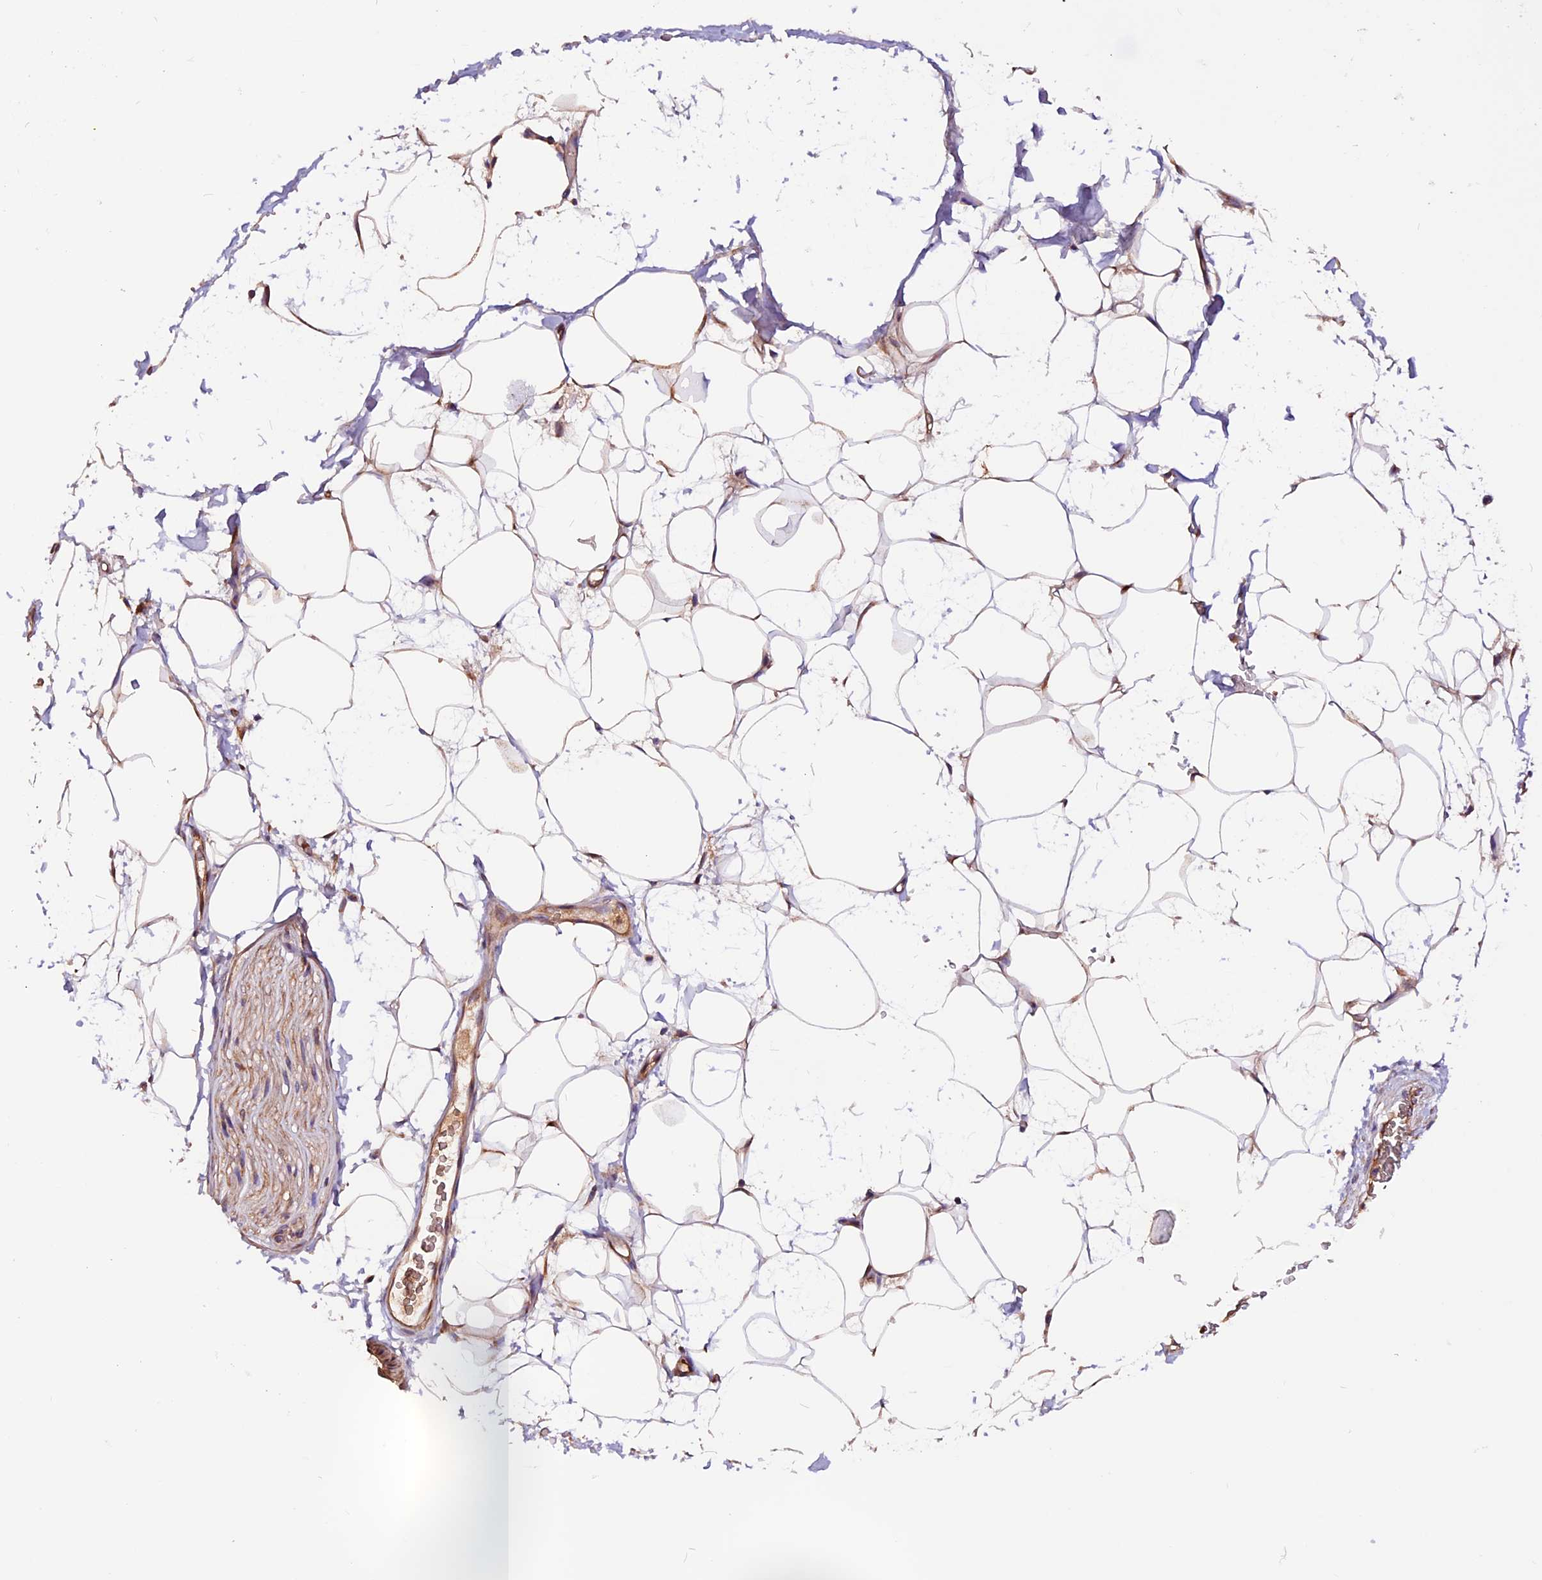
{"staining": {"intensity": "moderate", "quantity": "25%-75%", "location": "cytoplasmic/membranous"}, "tissue": "adipose tissue", "cell_type": "Adipocytes", "image_type": "normal", "snomed": [{"axis": "morphology", "description": "Normal tissue, NOS"}, {"axis": "morphology", "description": "Adenocarcinoma, NOS"}, {"axis": "topography", "description": "Rectum"}, {"axis": "topography", "description": "Vagina"}, {"axis": "topography", "description": "Peripheral nerve tissue"}], "caption": "Immunohistochemistry photomicrograph of normal adipose tissue: human adipose tissue stained using immunohistochemistry demonstrates medium levels of moderate protein expression localized specifically in the cytoplasmic/membranous of adipocytes, appearing as a cytoplasmic/membranous brown color.", "gene": "RINL", "patient": {"sex": "female", "age": 71}}